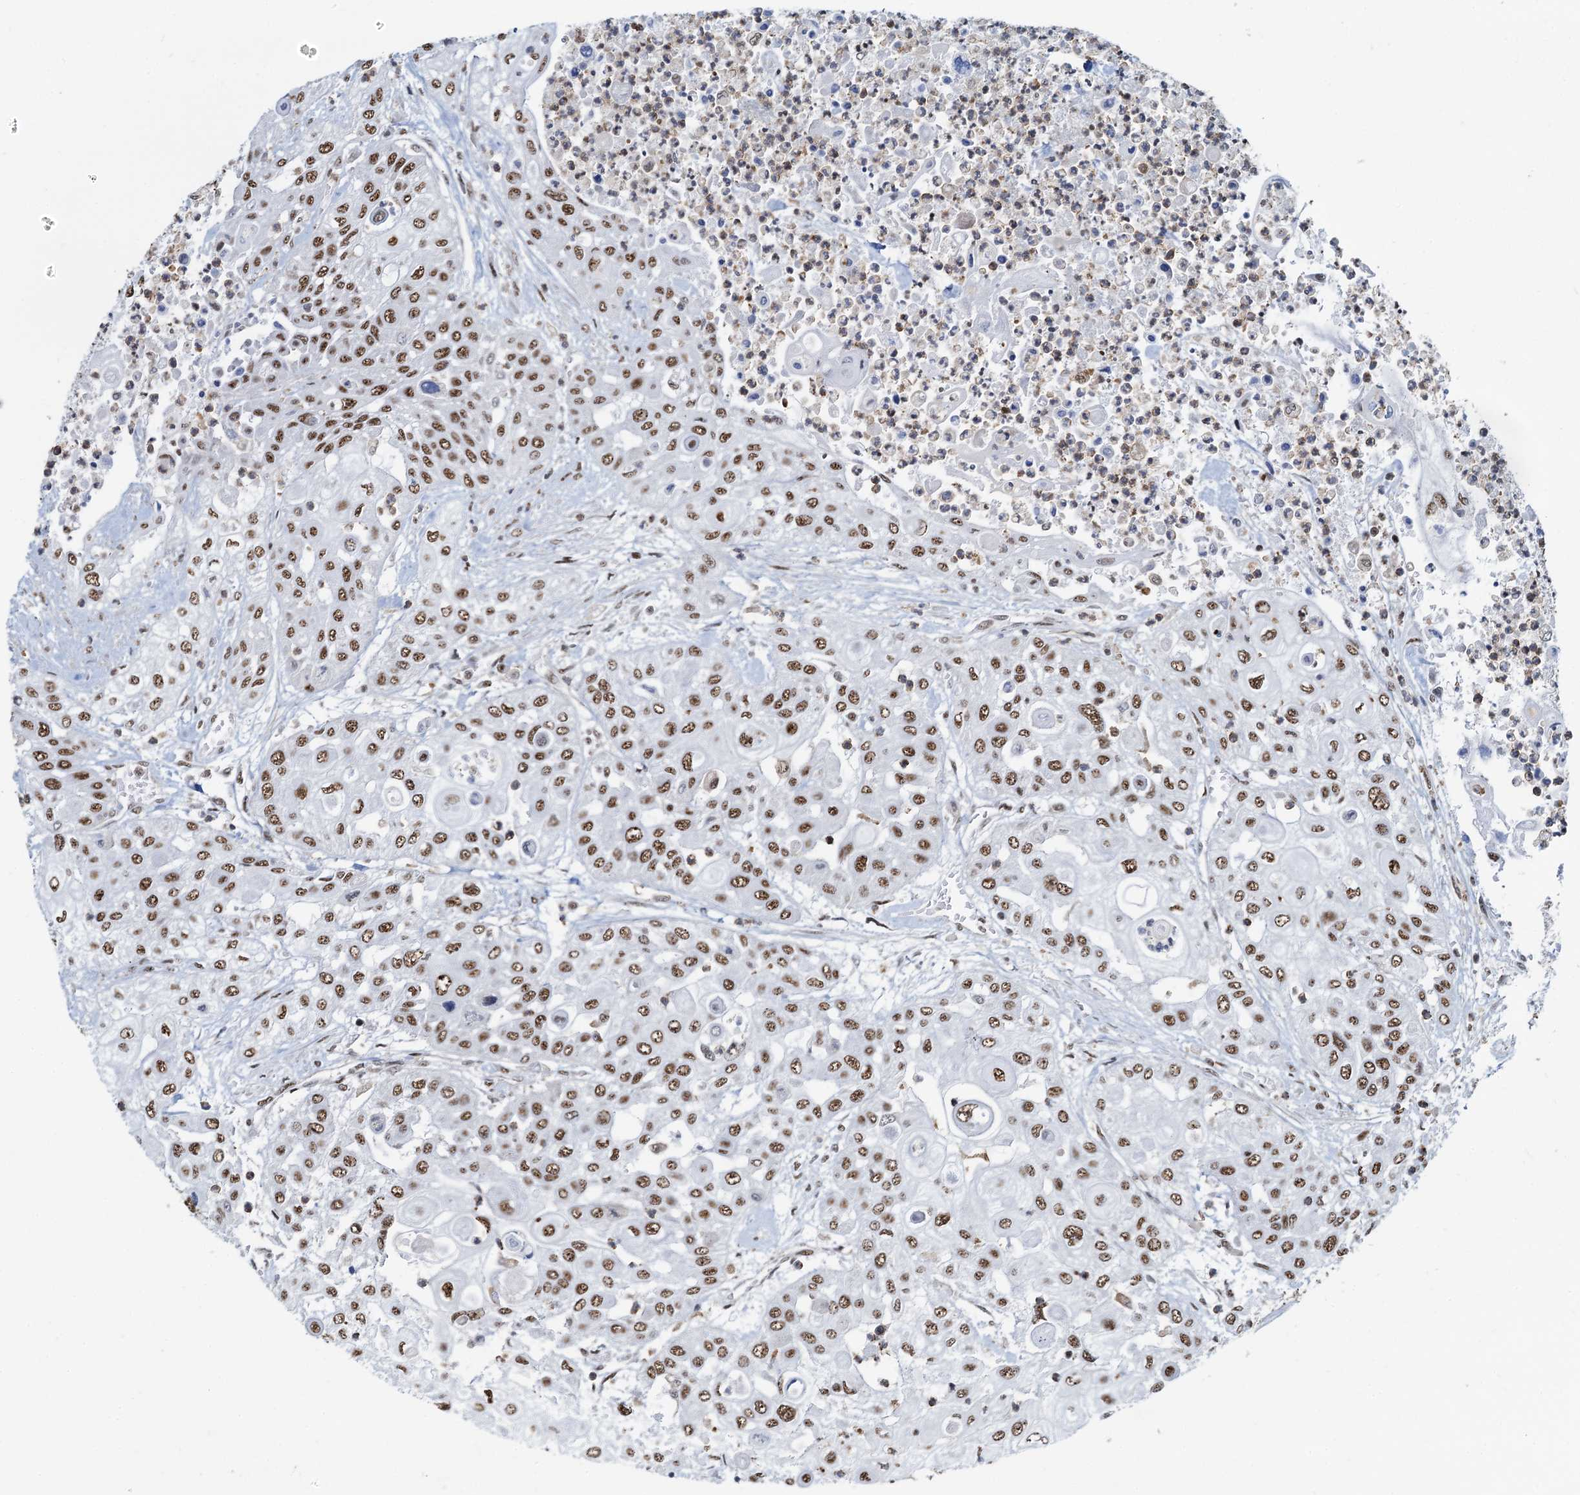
{"staining": {"intensity": "strong", "quantity": ">75%", "location": "nuclear"}, "tissue": "urothelial cancer", "cell_type": "Tumor cells", "image_type": "cancer", "snomed": [{"axis": "morphology", "description": "Urothelial carcinoma, High grade"}, {"axis": "topography", "description": "Urinary bladder"}], "caption": "A micrograph of urothelial cancer stained for a protein demonstrates strong nuclear brown staining in tumor cells. Using DAB (3,3'-diaminobenzidine) (brown) and hematoxylin (blue) stains, captured at high magnification using brightfield microscopy.", "gene": "RBM26", "patient": {"sex": "female", "age": 79}}